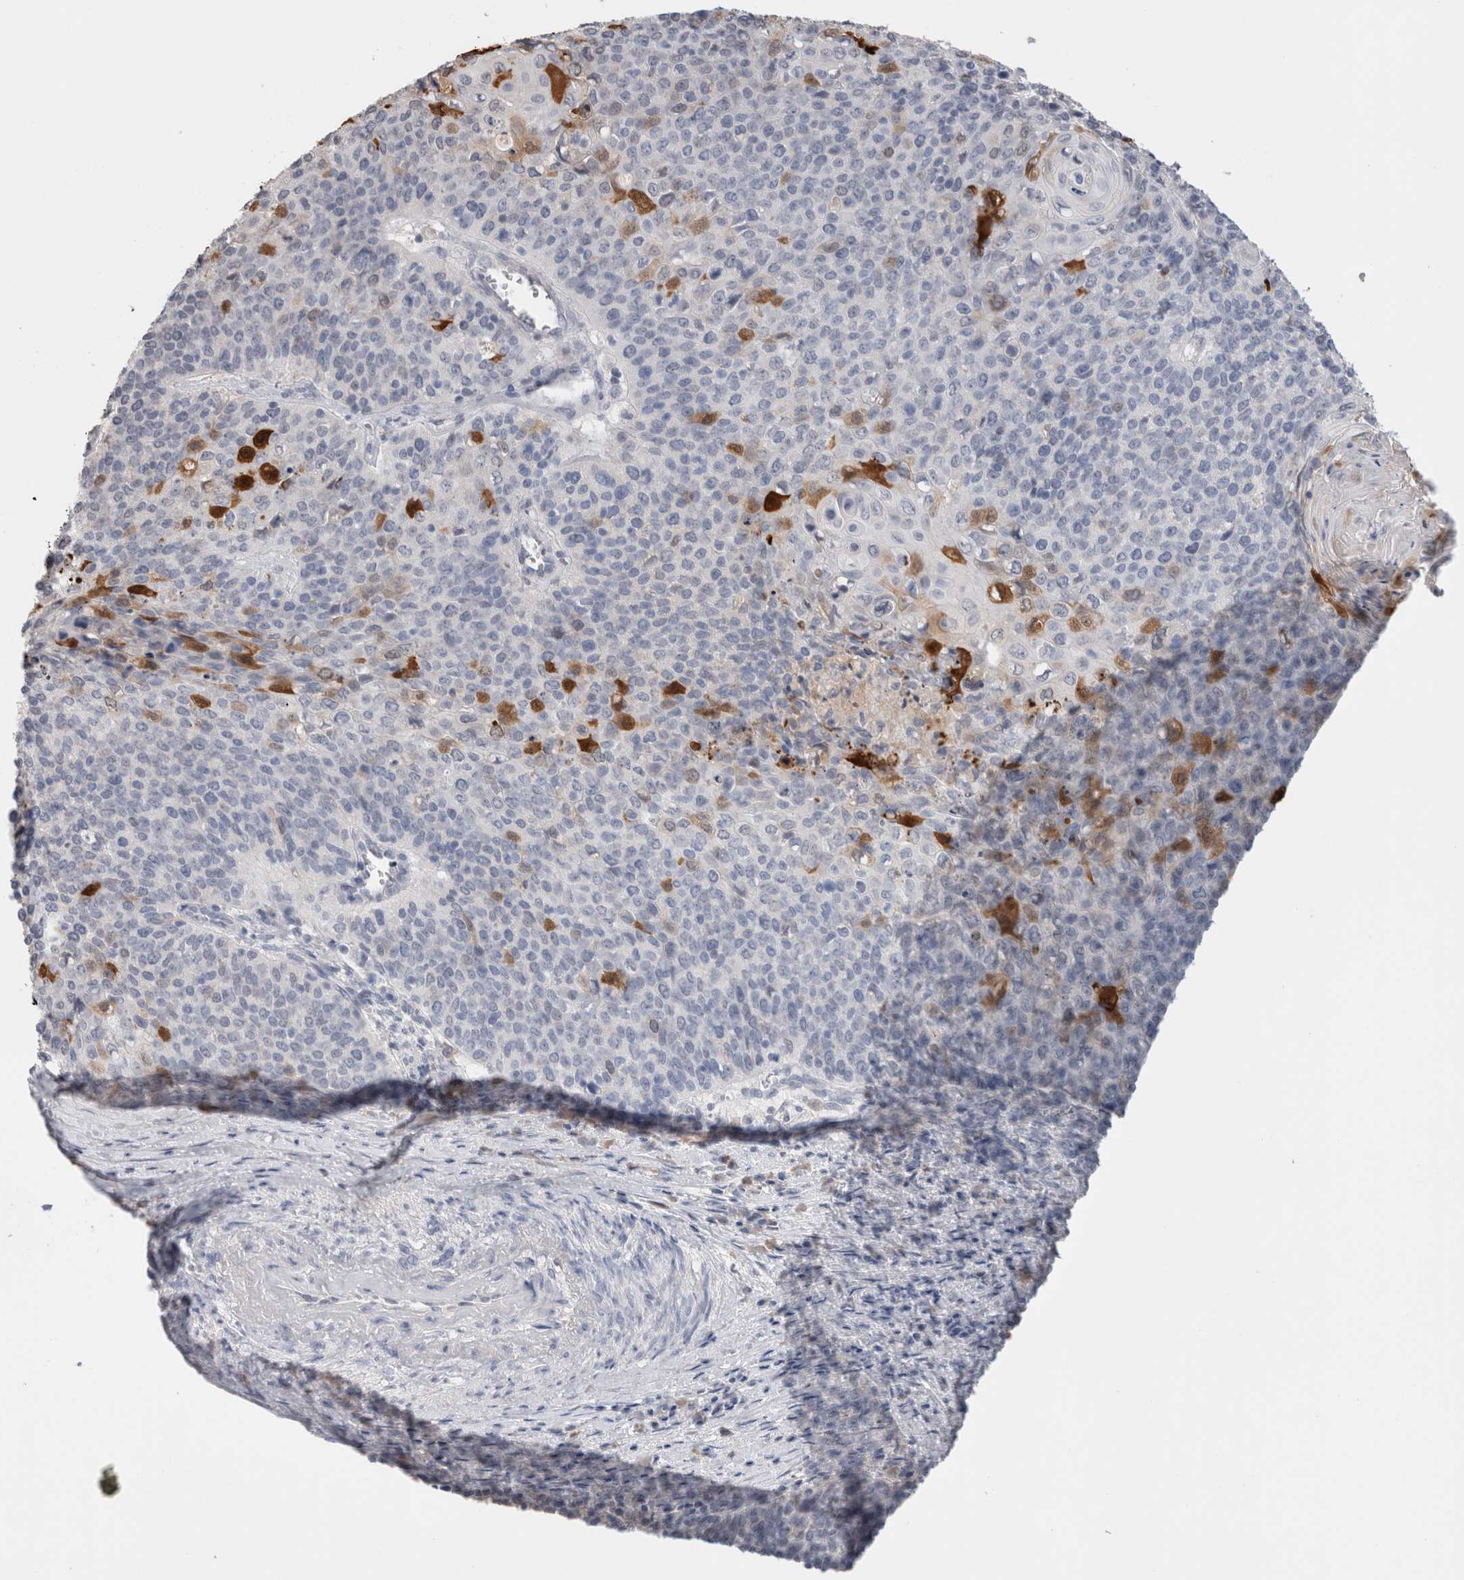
{"staining": {"intensity": "negative", "quantity": "none", "location": "none"}, "tissue": "cervical cancer", "cell_type": "Tumor cells", "image_type": "cancer", "snomed": [{"axis": "morphology", "description": "Squamous cell carcinoma, NOS"}, {"axis": "topography", "description": "Cervix"}], "caption": "Immunohistochemistry of cervical cancer reveals no staining in tumor cells. (Immunohistochemistry (ihc), brightfield microscopy, high magnification).", "gene": "FABP4", "patient": {"sex": "female", "age": 39}}